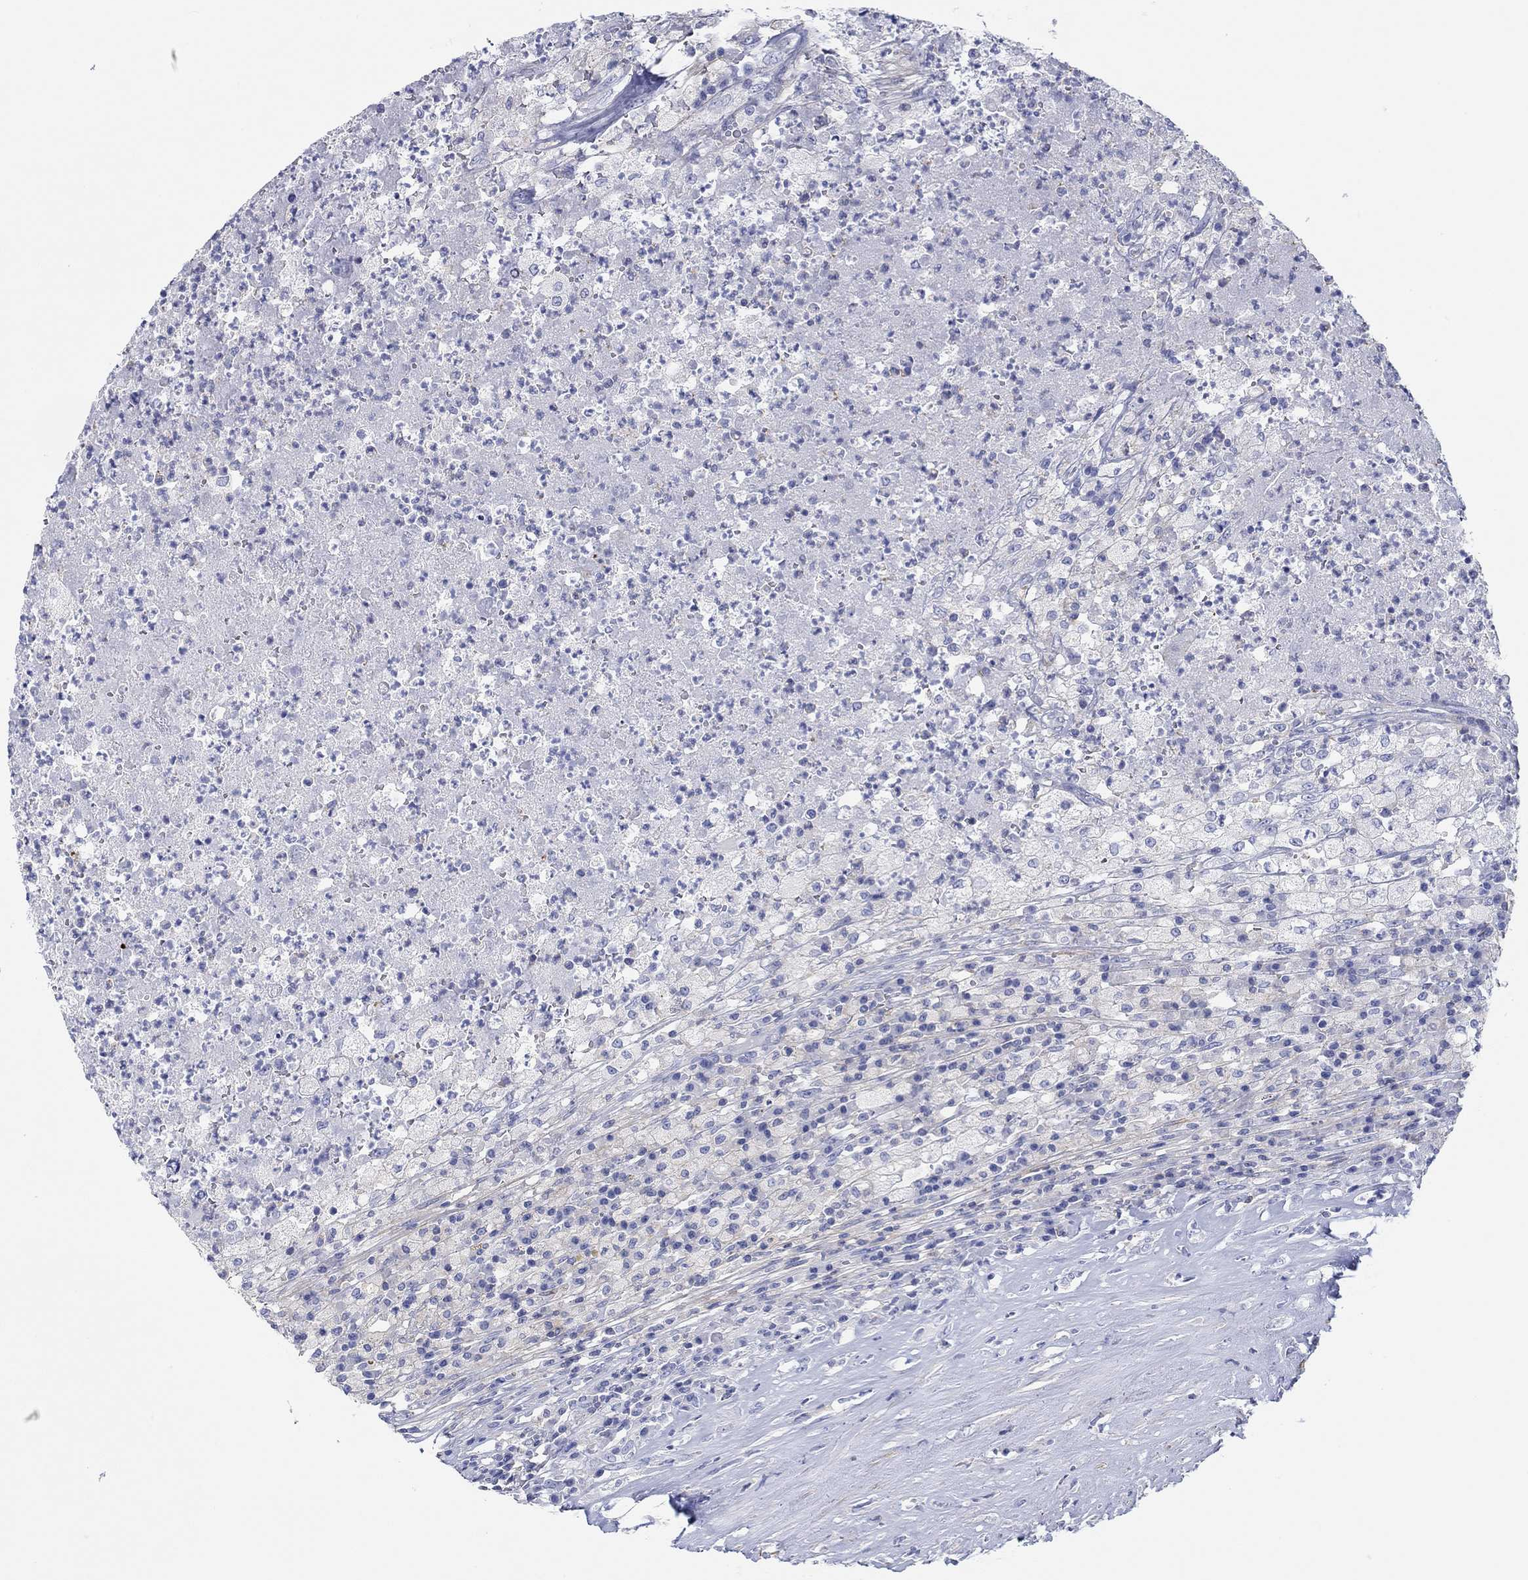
{"staining": {"intensity": "negative", "quantity": "none", "location": "none"}, "tissue": "testis cancer", "cell_type": "Tumor cells", "image_type": "cancer", "snomed": [{"axis": "morphology", "description": "Necrosis, NOS"}, {"axis": "morphology", "description": "Carcinoma, Embryonal, NOS"}, {"axis": "topography", "description": "Testis"}], "caption": "Immunohistochemistry (IHC) micrograph of testis cancer (embryonal carcinoma) stained for a protein (brown), which demonstrates no positivity in tumor cells.", "gene": "PPIL6", "patient": {"sex": "male", "age": 19}}